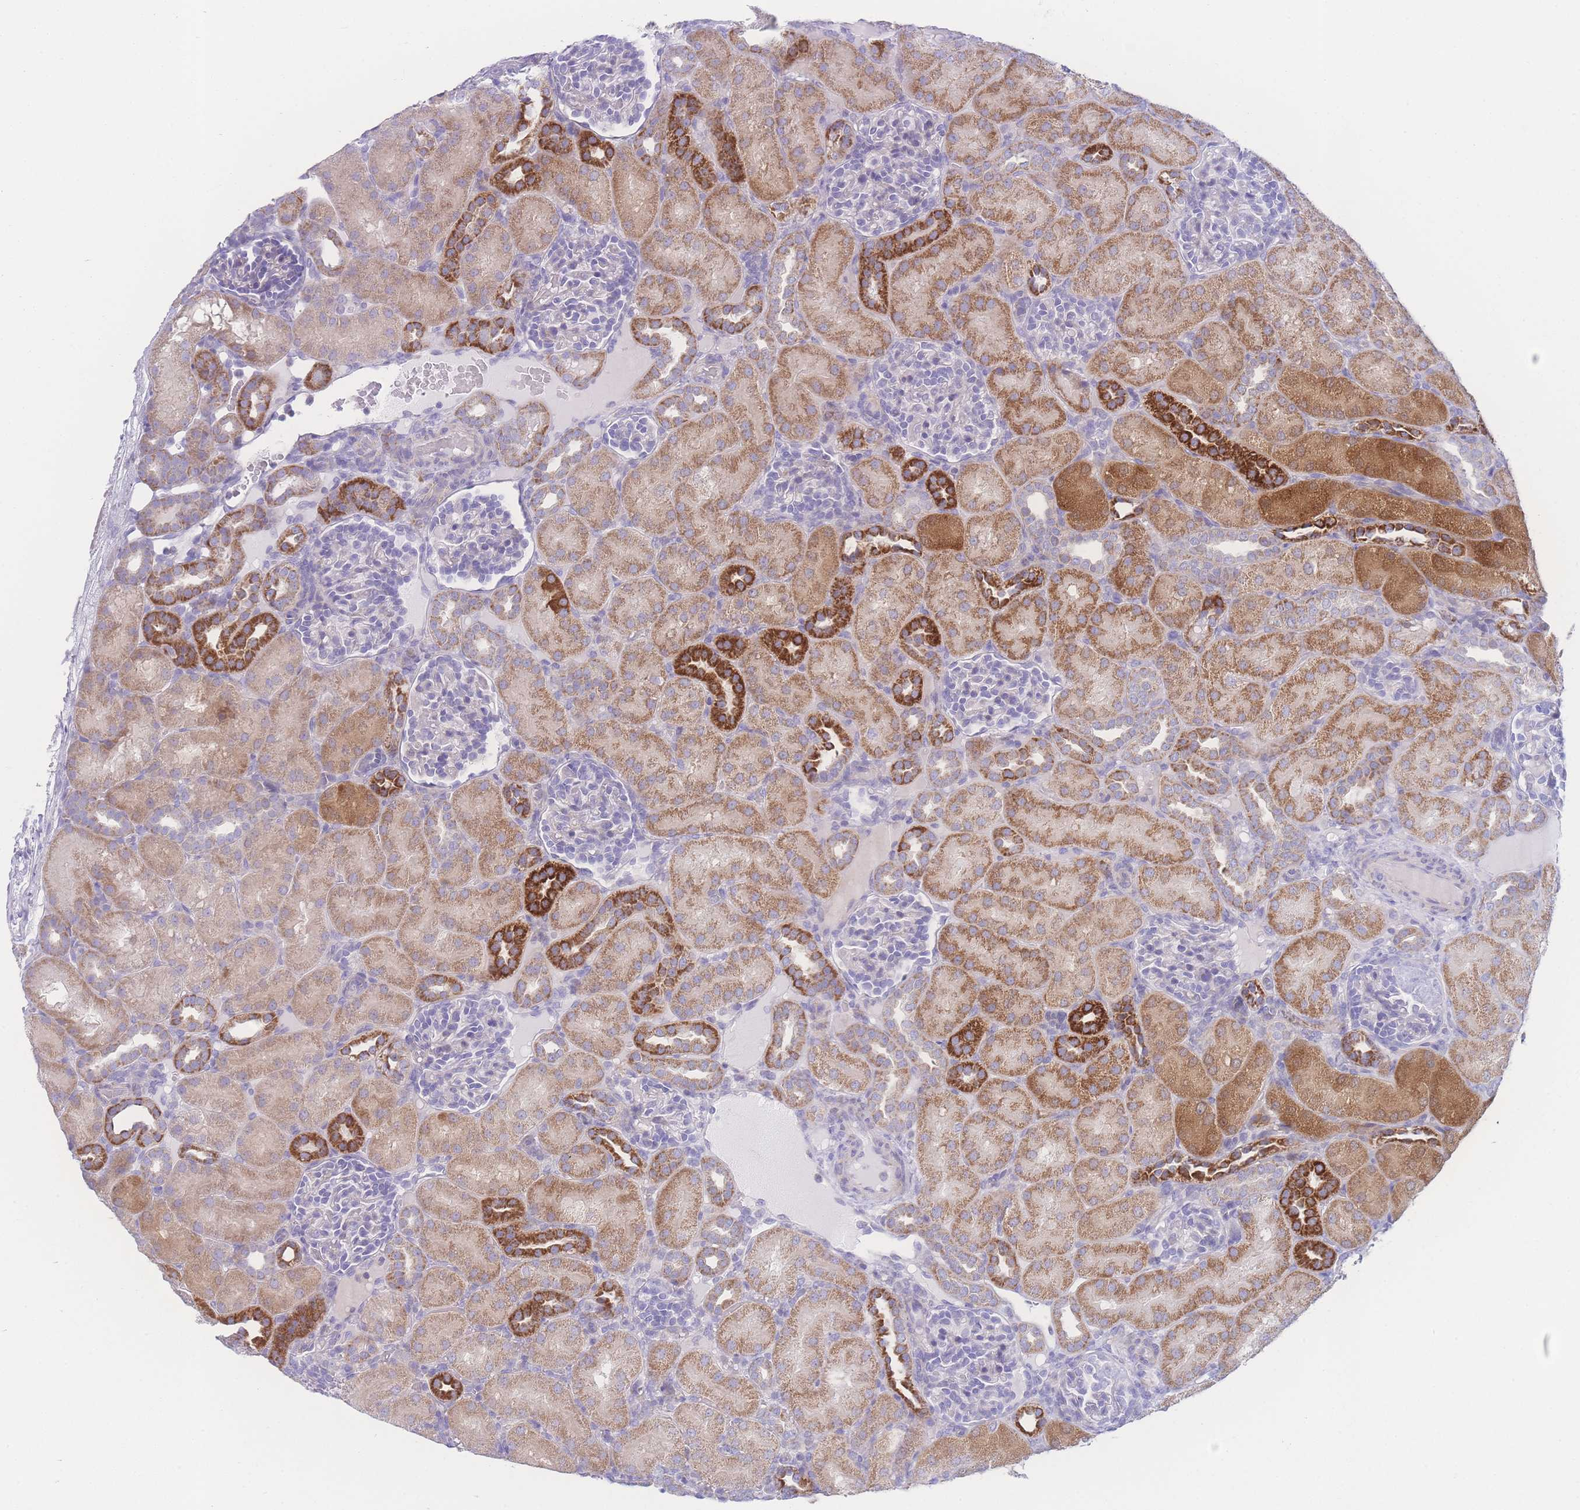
{"staining": {"intensity": "negative", "quantity": "none", "location": "none"}, "tissue": "kidney", "cell_type": "Cells in glomeruli", "image_type": "normal", "snomed": [{"axis": "morphology", "description": "Normal tissue, NOS"}, {"axis": "topography", "description": "Kidney"}], "caption": "Kidney stained for a protein using immunohistochemistry demonstrates no positivity cells in glomeruli.", "gene": "NBEAL1", "patient": {"sex": "male", "age": 1}}